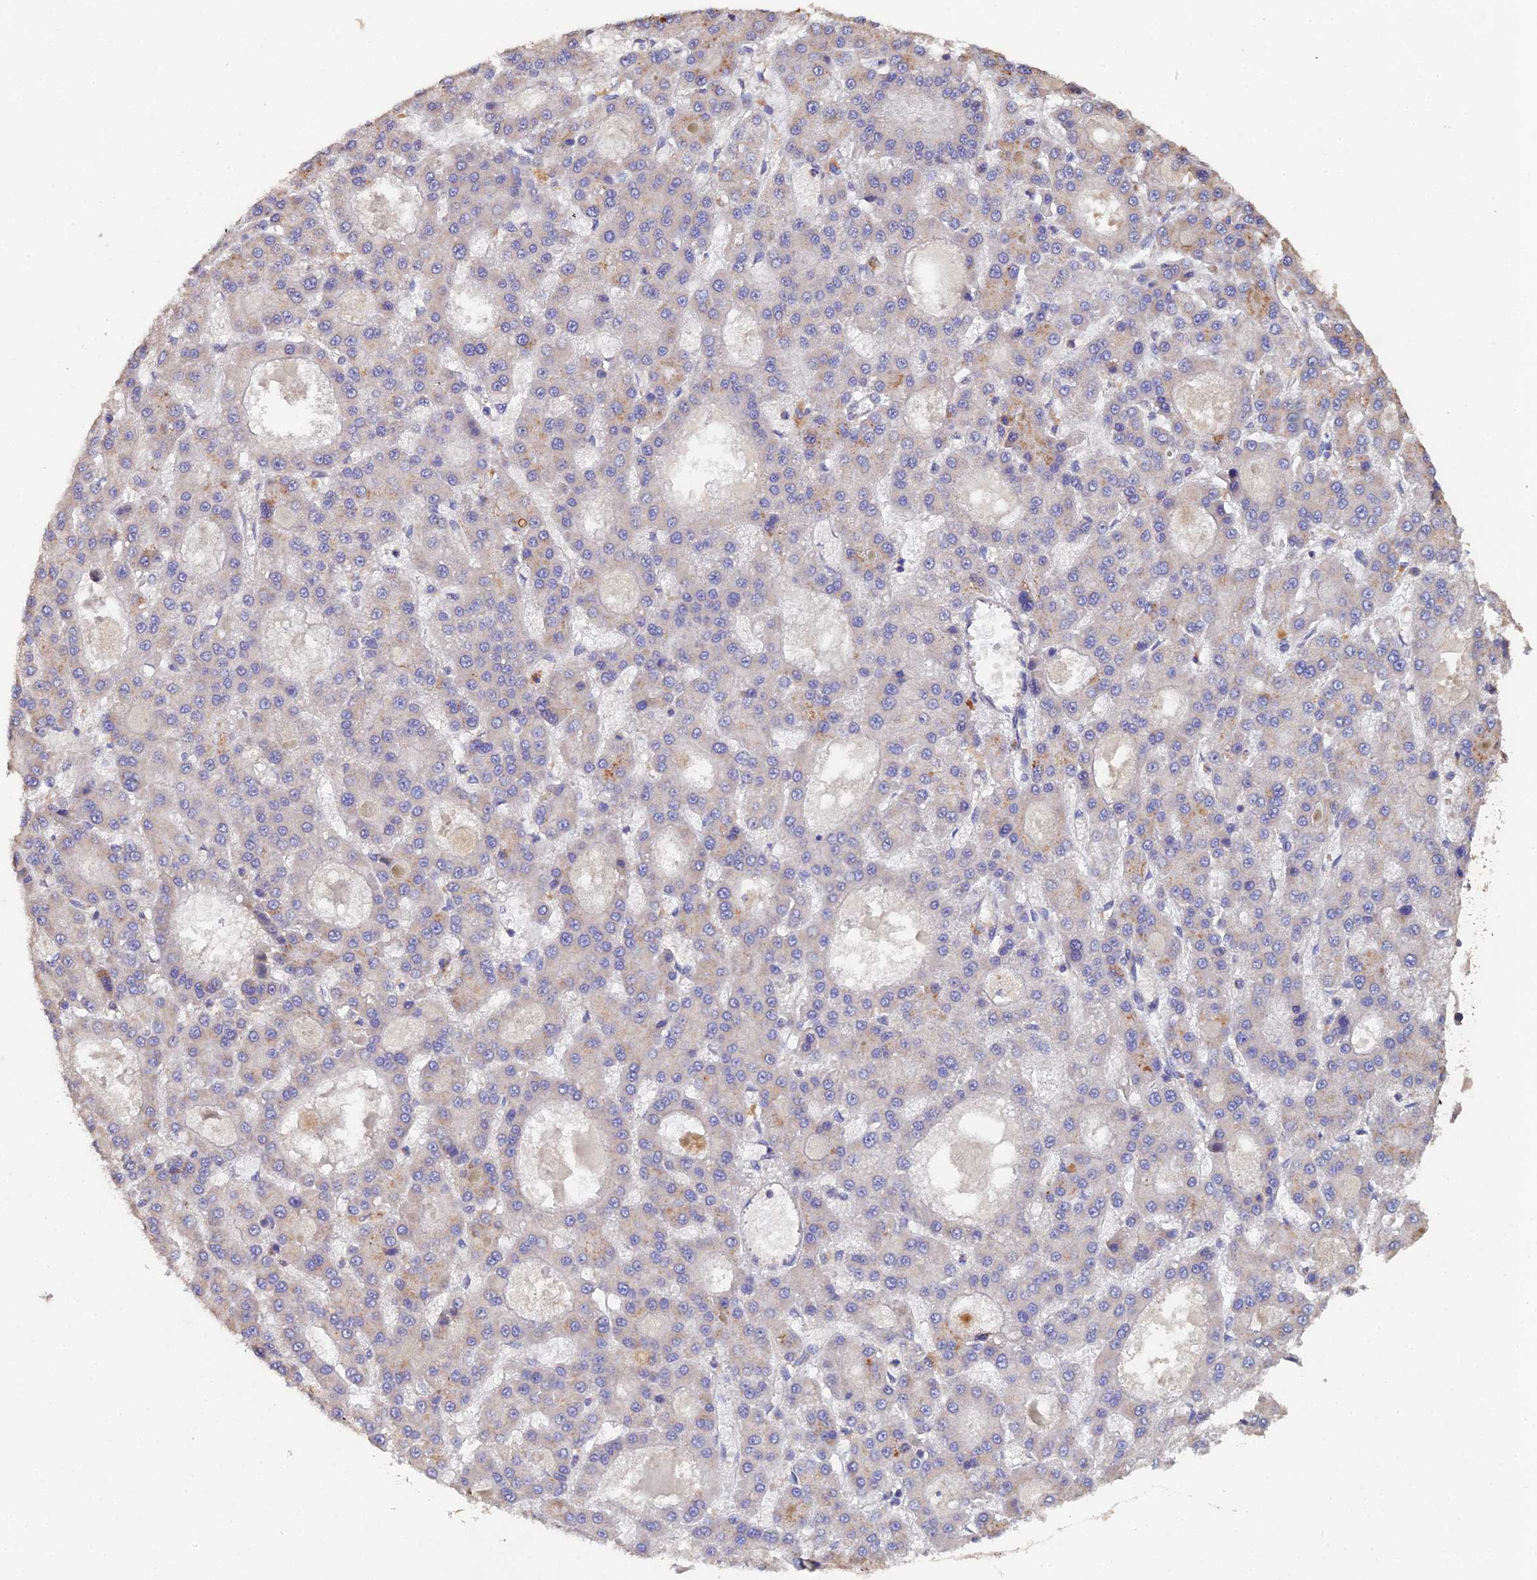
{"staining": {"intensity": "negative", "quantity": "none", "location": "none"}, "tissue": "liver cancer", "cell_type": "Tumor cells", "image_type": "cancer", "snomed": [{"axis": "morphology", "description": "Carcinoma, Hepatocellular, NOS"}, {"axis": "topography", "description": "Liver"}], "caption": "Immunohistochemistry (IHC) of human liver cancer shows no expression in tumor cells.", "gene": "SPANXN4", "patient": {"sex": "male", "age": 70}}